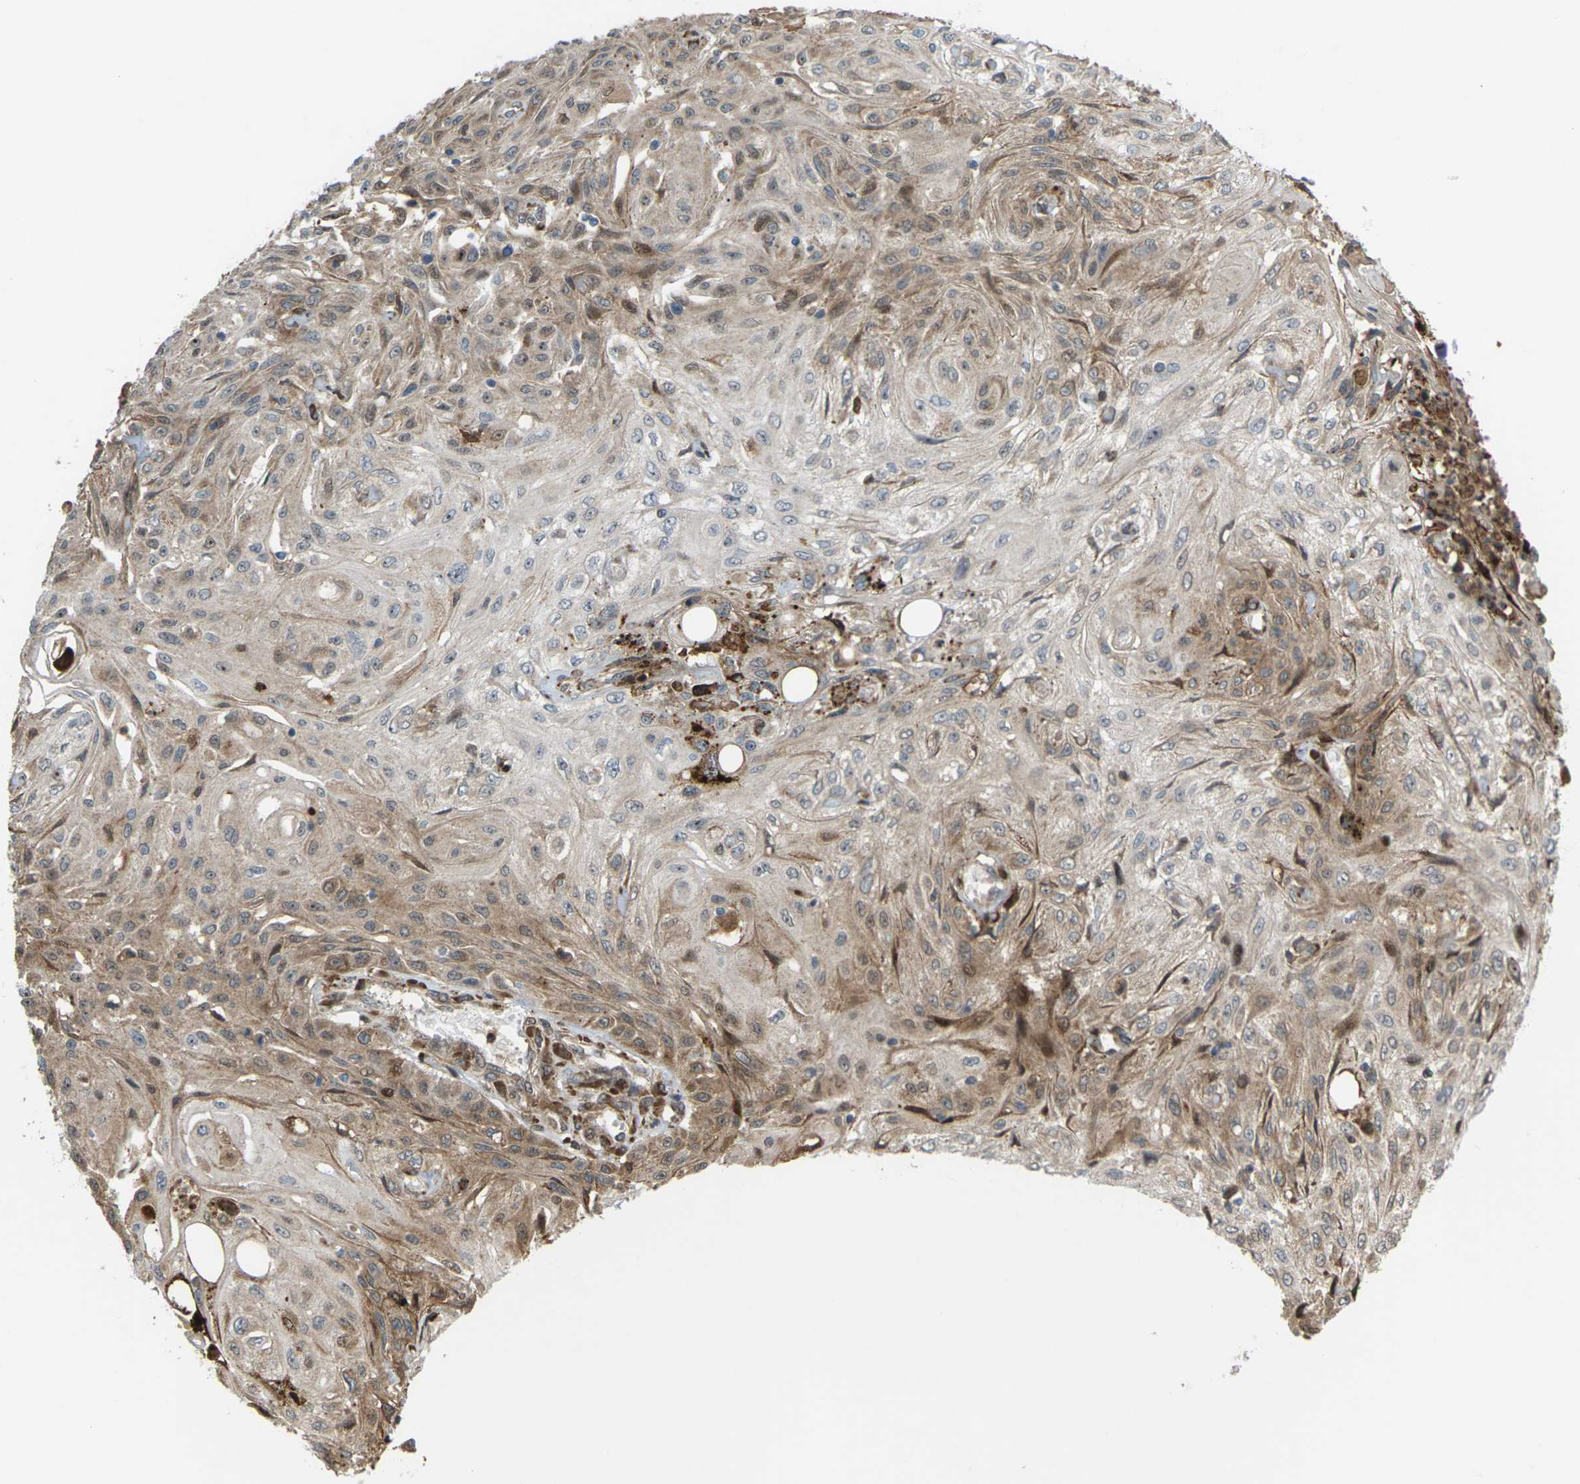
{"staining": {"intensity": "moderate", "quantity": "25%-75%", "location": "cytoplasmic/membranous"}, "tissue": "skin cancer", "cell_type": "Tumor cells", "image_type": "cancer", "snomed": [{"axis": "morphology", "description": "Squamous cell carcinoma, NOS"}, {"axis": "topography", "description": "Skin"}], "caption": "Moderate cytoplasmic/membranous protein staining is seen in approximately 25%-75% of tumor cells in skin squamous cell carcinoma. (brown staining indicates protein expression, while blue staining denotes nuclei).", "gene": "ROBO1", "patient": {"sex": "male", "age": 75}}